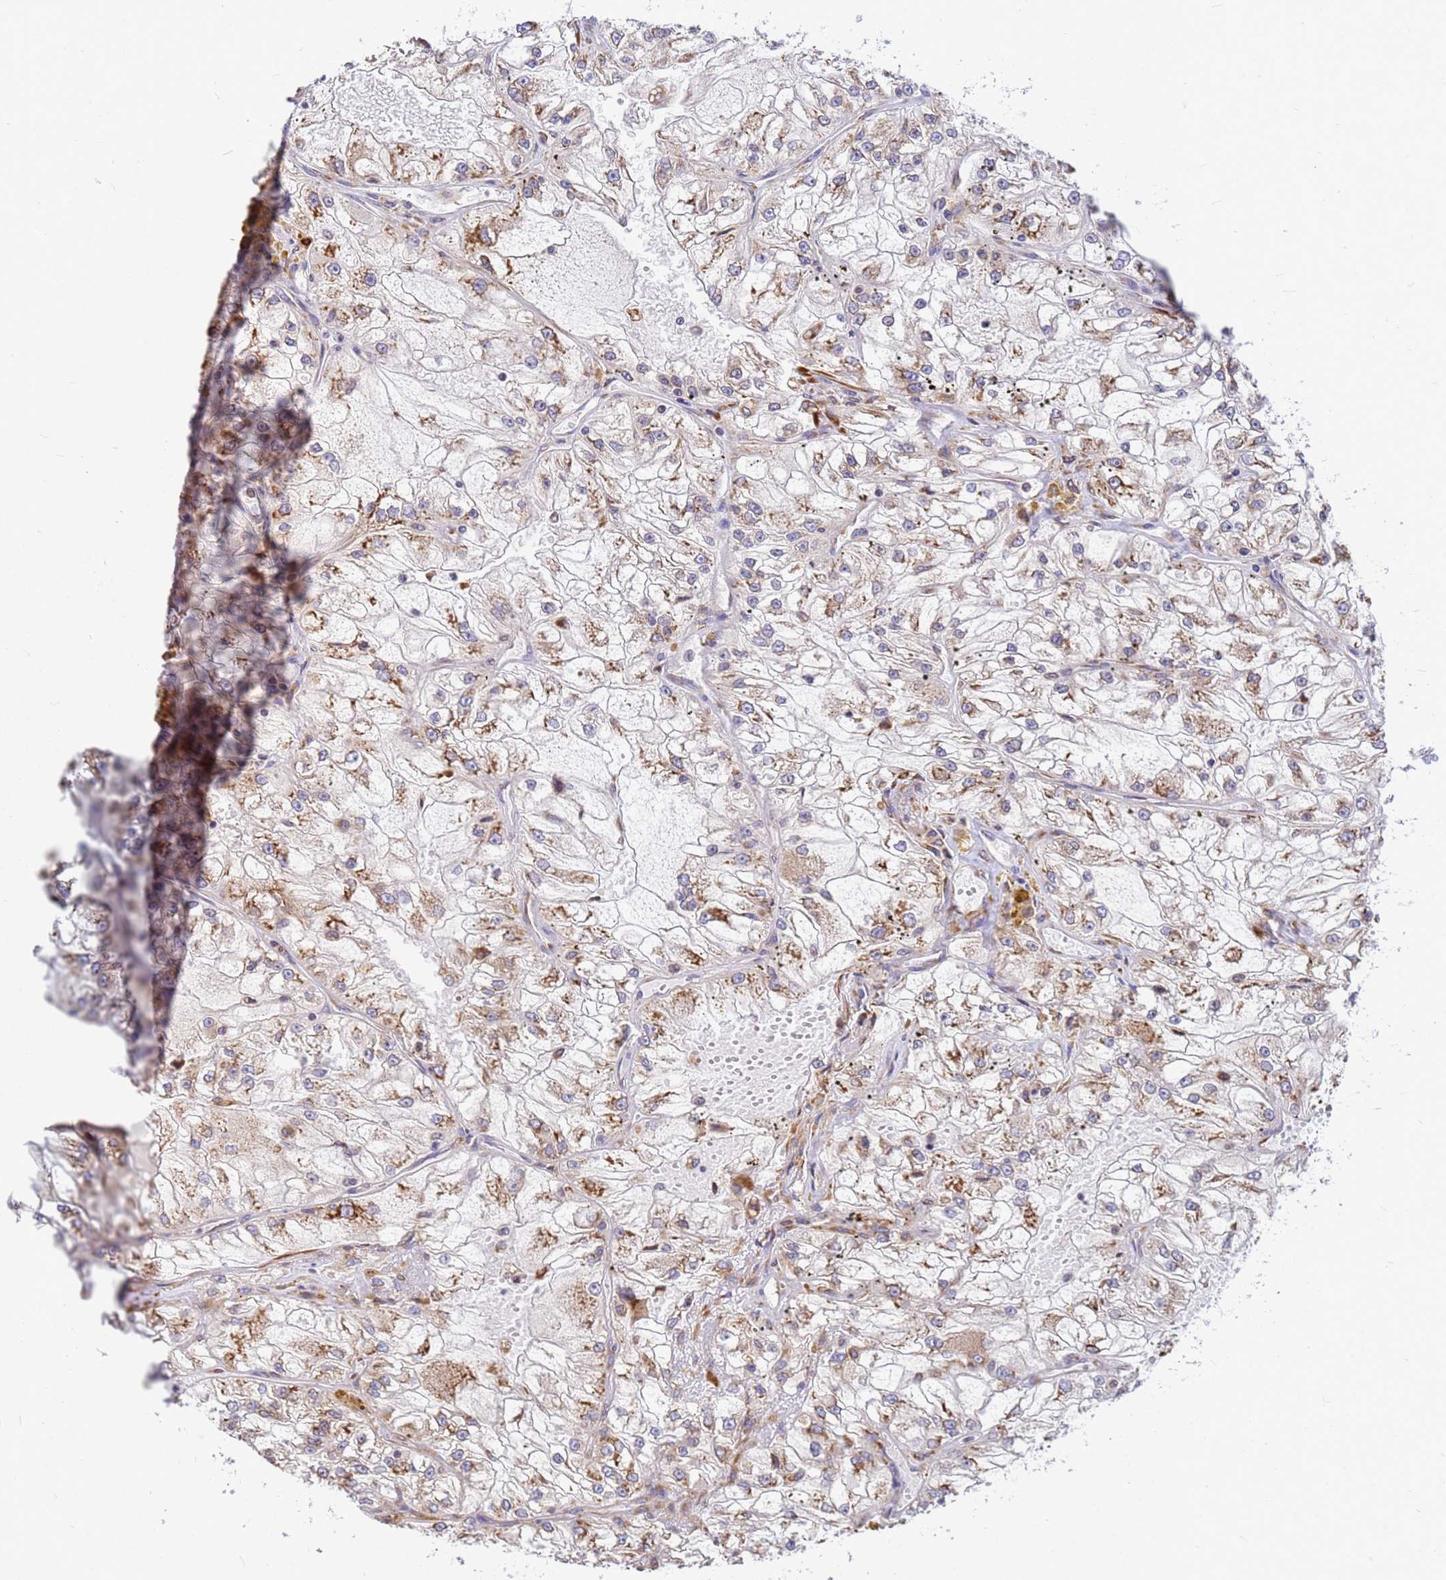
{"staining": {"intensity": "moderate", "quantity": "25%-75%", "location": "cytoplasmic/membranous"}, "tissue": "renal cancer", "cell_type": "Tumor cells", "image_type": "cancer", "snomed": [{"axis": "morphology", "description": "Adenocarcinoma, NOS"}, {"axis": "topography", "description": "Kidney"}], "caption": "This is an image of immunohistochemistry (IHC) staining of adenocarcinoma (renal), which shows moderate expression in the cytoplasmic/membranous of tumor cells.", "gene": "SSR4", "patient": {"sex": "female", "age": 72}}